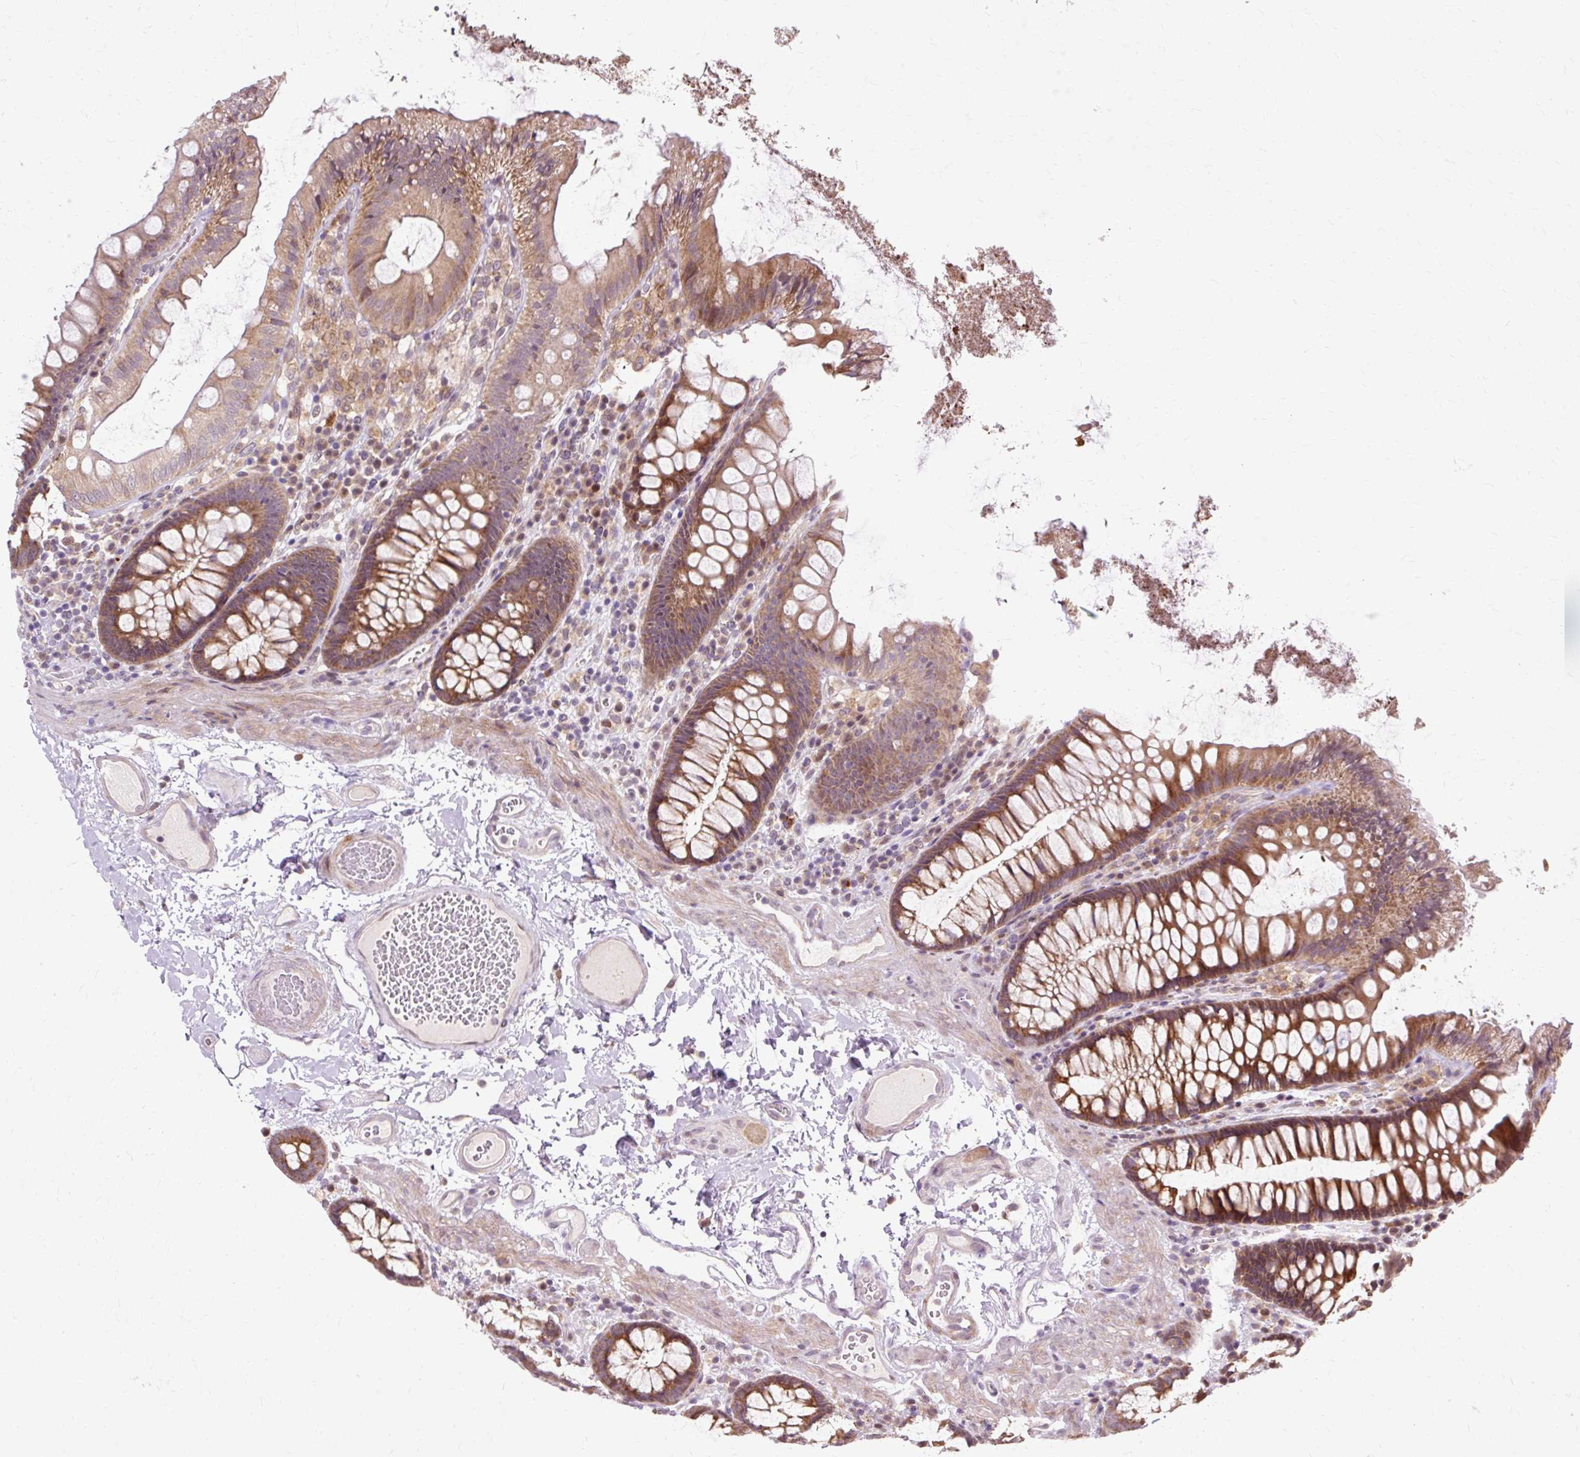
{"staining": {"intensity": "weak", "quantity": ">75%", "location": "cytoplasmic/membranous"}, "tissue": "colon", "cell_type": "Endothelial cells", "image_type": "normal", "snomed": [{"axis": "morphology", "description": "Normal tissue, NOS"}, {"axis": "topography", "description": "Colon"}], "caption": "Colon stained with DAB (3,3'-diaminobenzidine) IHC demonstrates low levels of weak cytoplasmic/membranous expression in about >75% of endothelial cells. The staining was performed using DAB, with brown indicating positive protein expression. Nuclei are stained blue with hematoxylin.", "gene": "GEMIN2", "patient": {"sex": "male", "age": 84}}